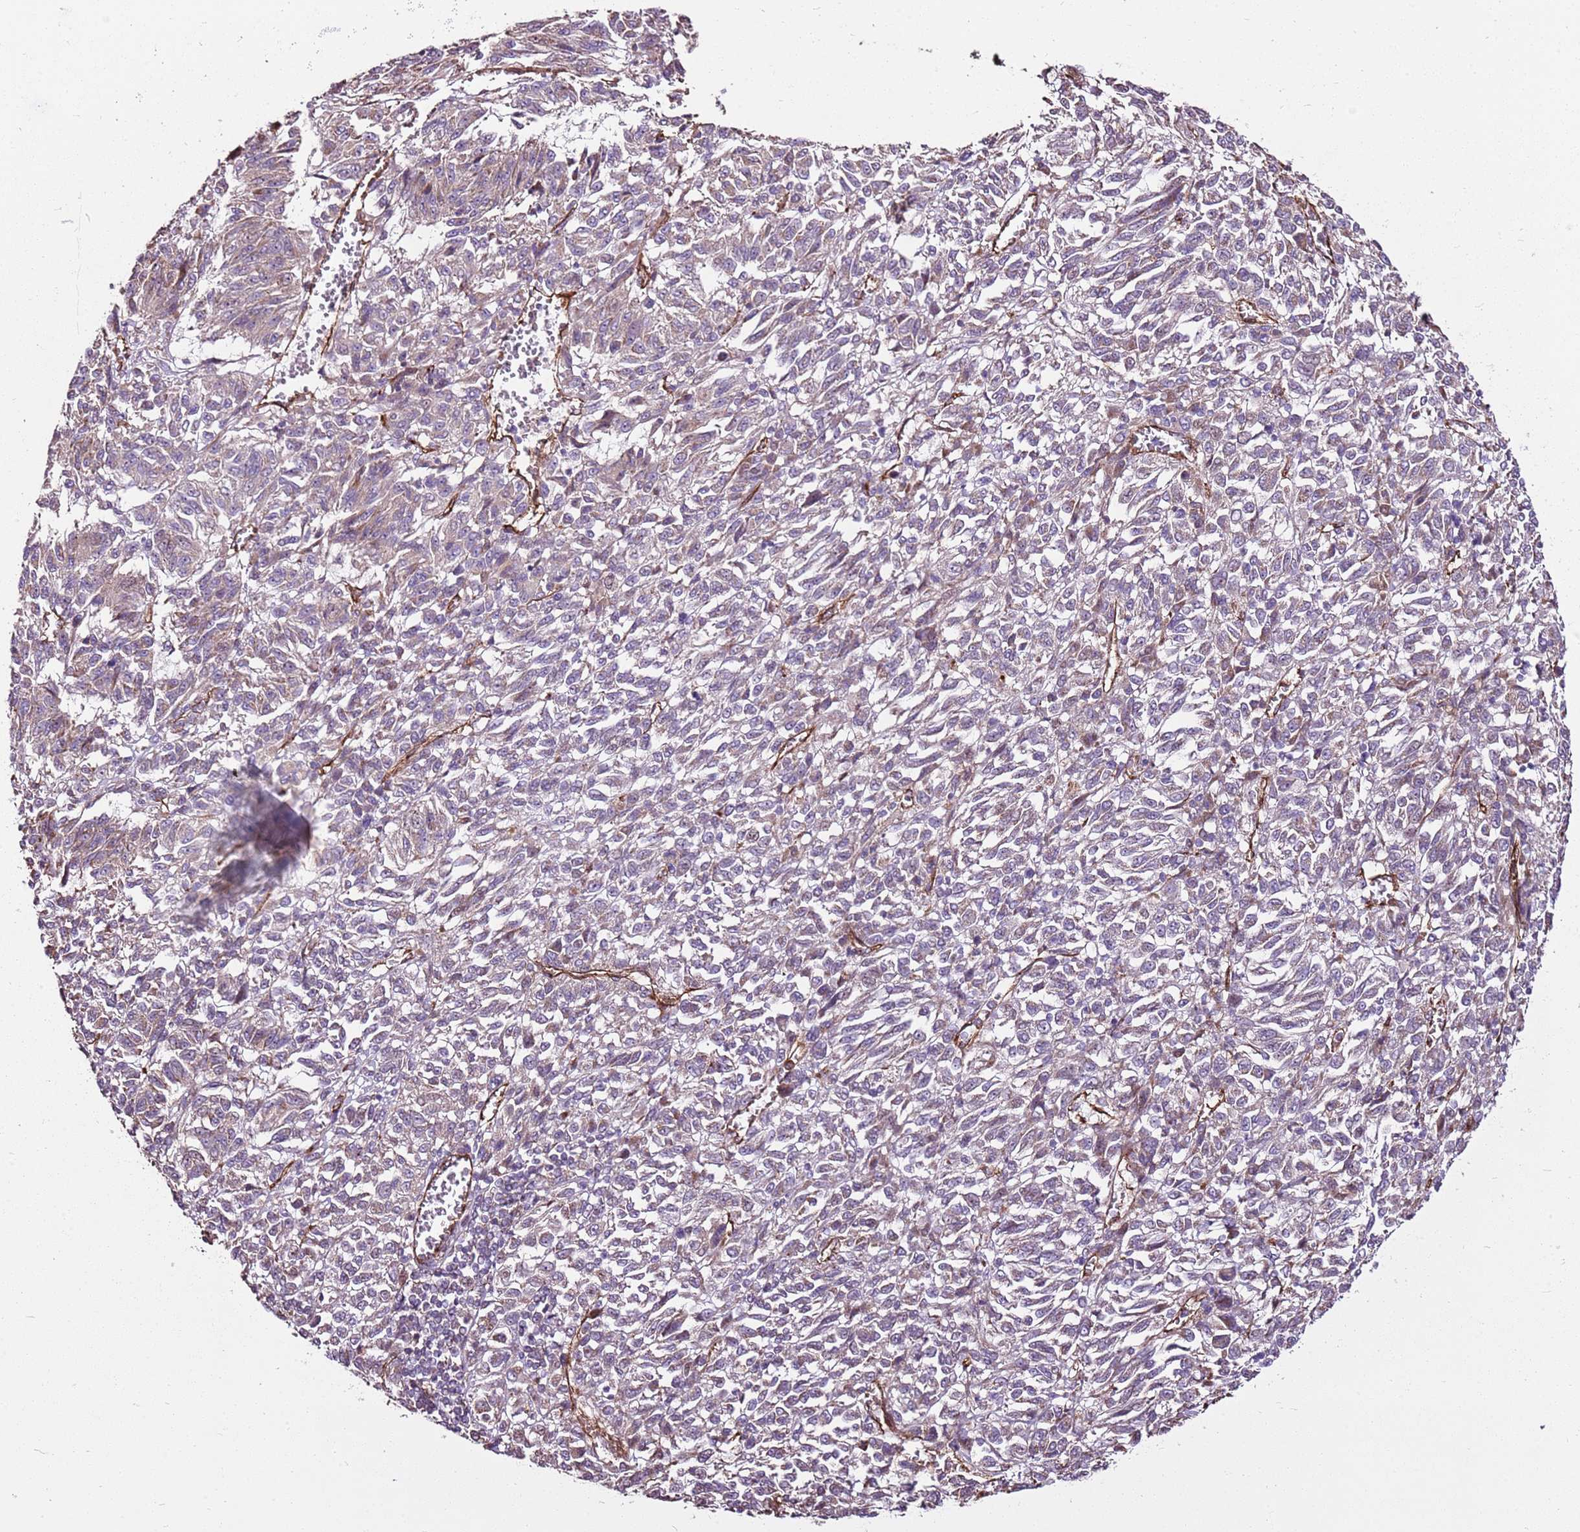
{"staining": {"intensity": "negative", "quantity": "none", "location": "none"}, "tissue": "melanoma", "cell_type": "Tumor cells", "image_type": "cancer", "snomed": [{"axis": "morphology", "description": "Malignant melanoma, Metastatic site"}, {"axis": "topography", "description": "Lung"}], "caption": "A photomicrograph of human melanoma is negative for staining in tumor cells.", "gene": "ZNF827", "patient": {"sex": "male", "age": 64}}